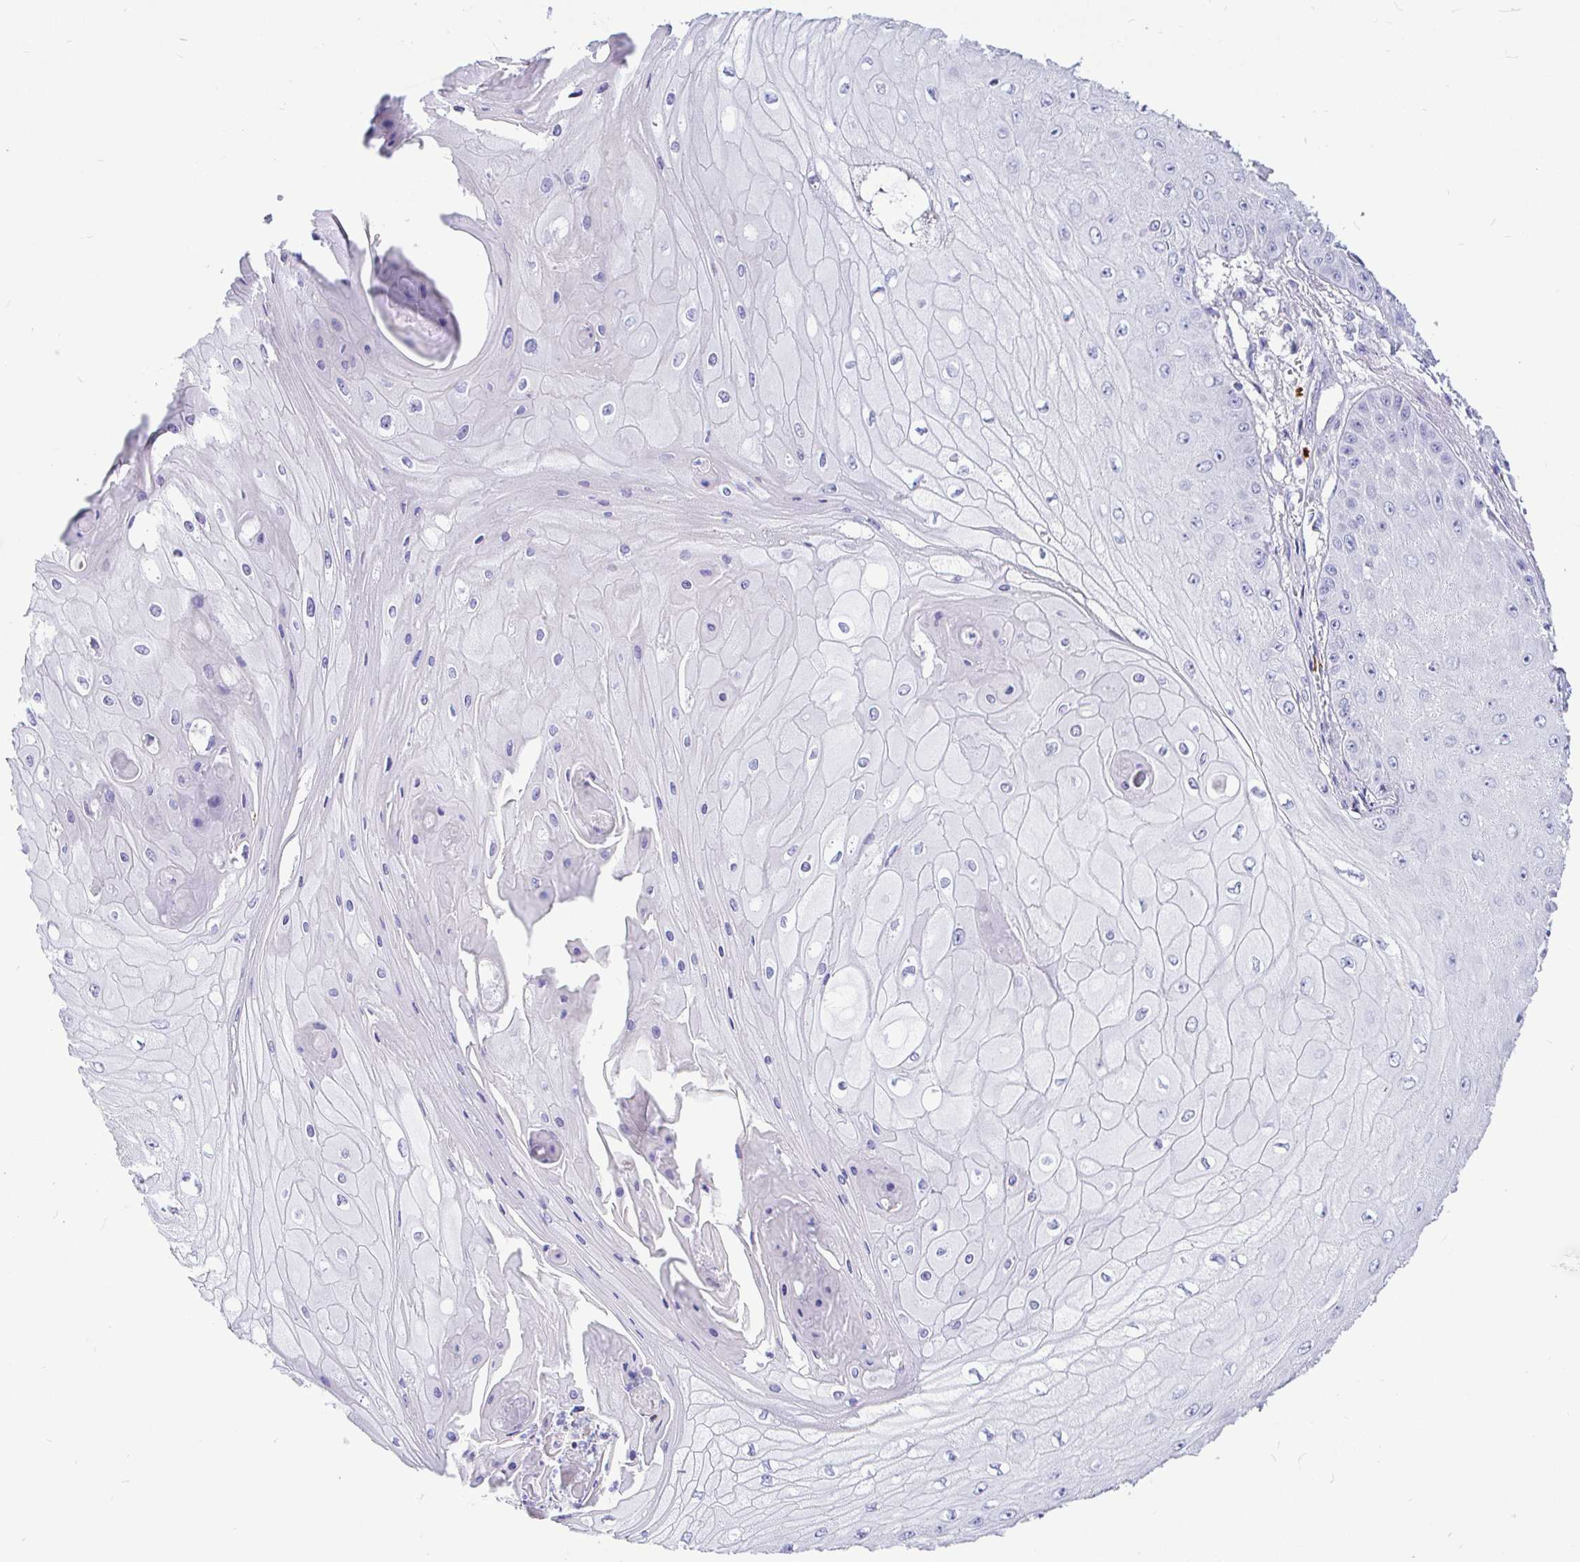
{"staining": {"intensity": "negative", "quantity": "none", "location": "none"}, "tissue": "skin cancer", "cell_type": "Tumor cells", "image_type": "cancer", "snomed": [{"axis": "morphology", "description": "Squamous cell carcinoma, NOS"}, {"axis": "topography", "description": "Skin"}], "caption": "DAB immunohistochemical staining of squamous cell carcinoma (skin) exhibits no significant positivity in tumor cells. The staining was performed using DAB (3,3'-diaminobenzidine) to visualize the protein expression in brown, while the nuclei were stained in blue with hematoxylin (Magnification: 20x).", "gene": "CCDC62", "patient": {"sex": "male", "age": 70}}